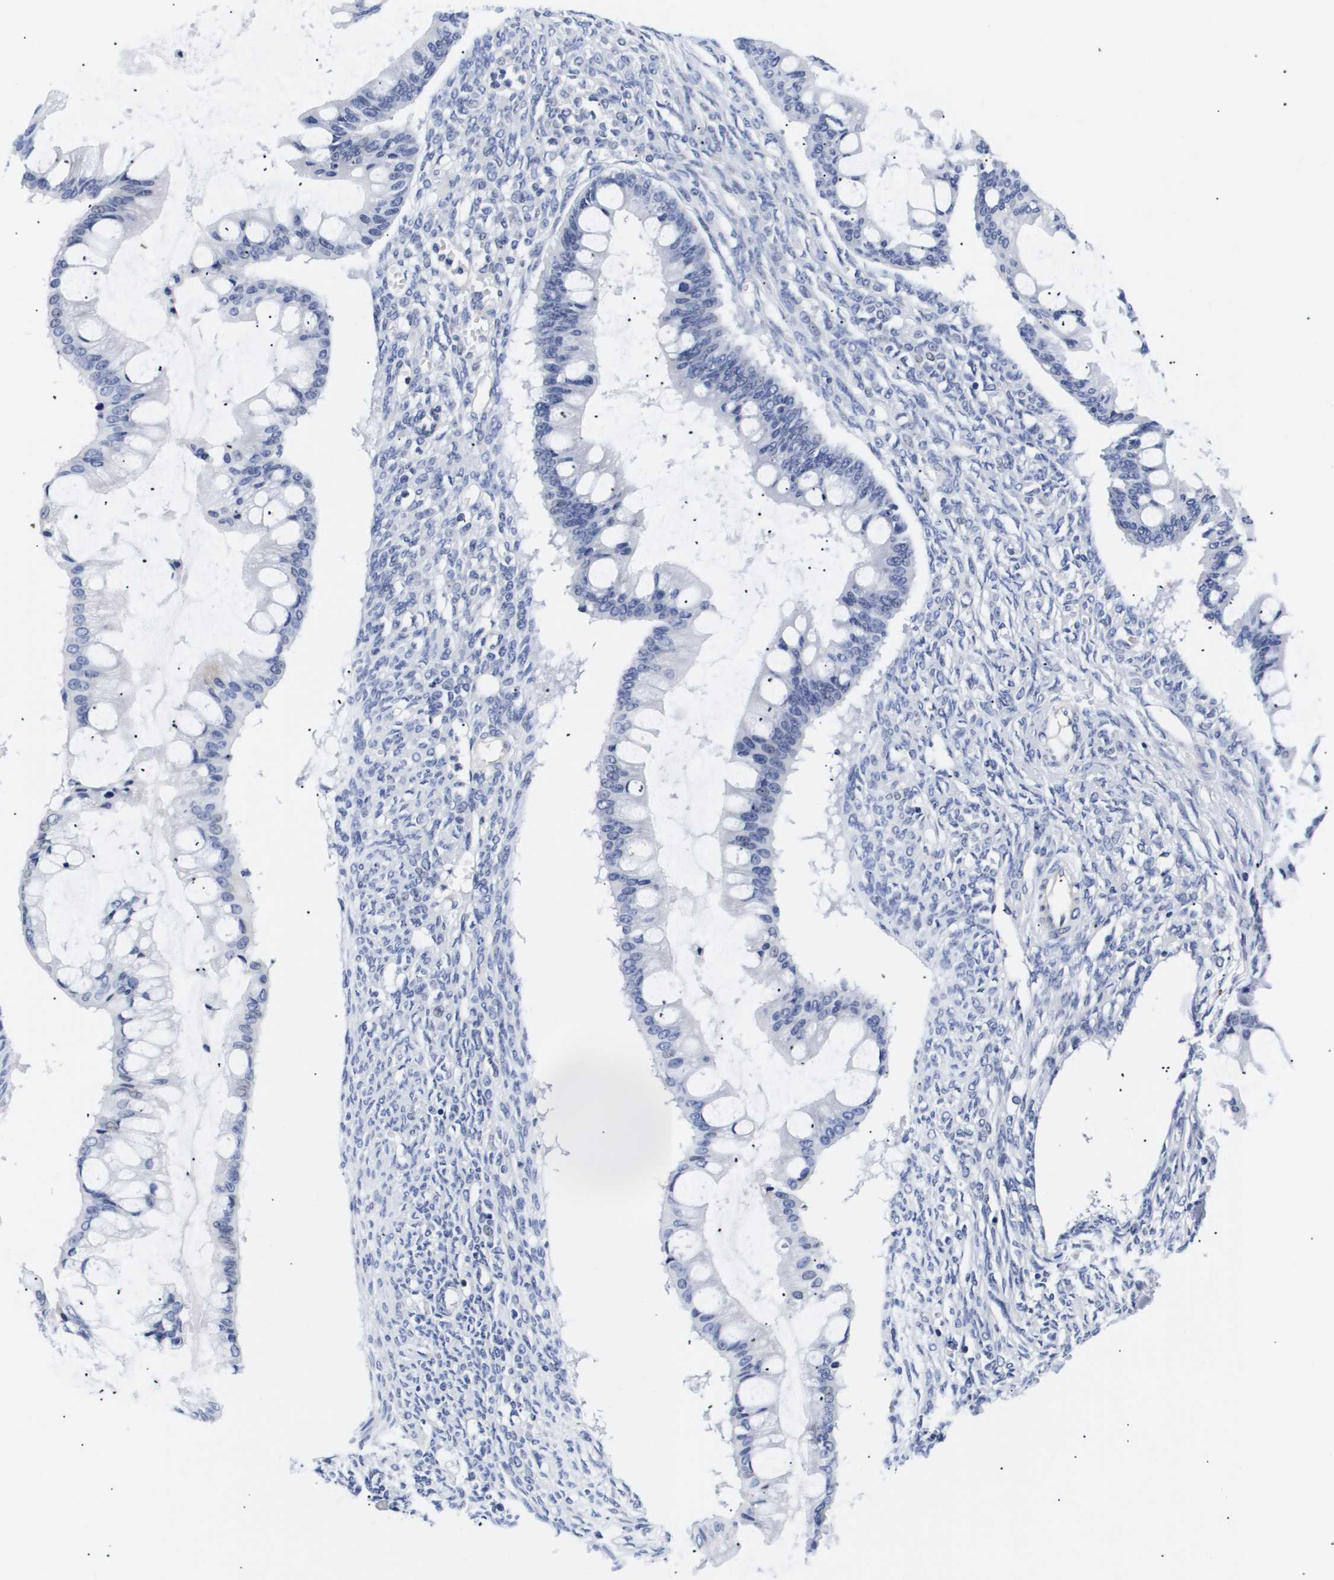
{"staining": {"intensity": "negative", "quantity": "none", "location": "none"}, "tissue": "ovarian cancer", "cell_type": "Tumor cells", "image_type": "cancer", "snomed": [{"axis": "morphology", "description": "Cystadenocarcinoma, mucinous, NOS"}, {"axis": "topography", "description": "Ovary"}], "caption": "The micrograph displays no significant staining in tumor cells of mucinous cystadenocarcinoma (ovarian).", "gene": "SHD", "patient": {"sex": "female", "age": 73}}